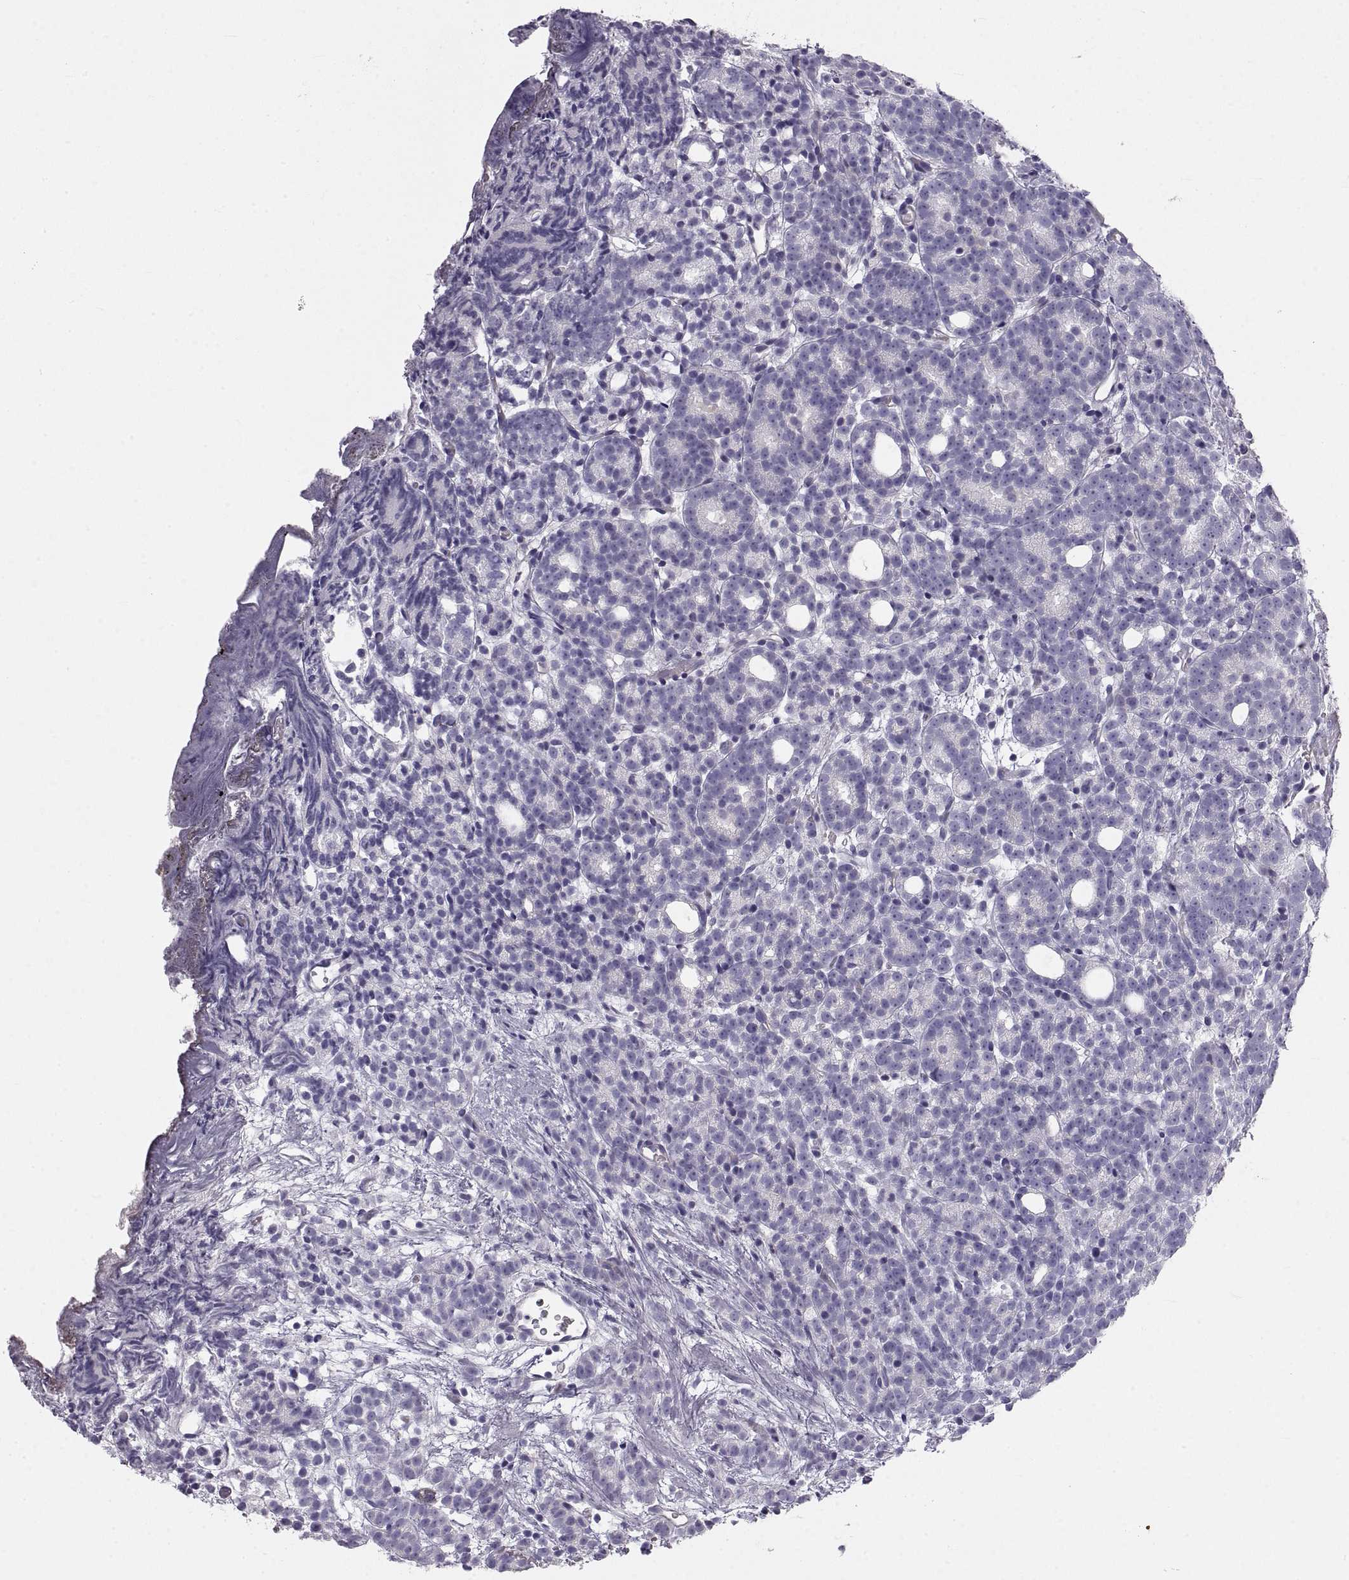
{"staining": {"intensity": "negative", "quantity": "none", "location": "none"}, "tissue": "prostate cancer", "cell_type": "Tumor cells", "image_type": "cancer", "snomed": [{"axis": "morphology", "description": "Adenocarcinoma, High grade"}, {"axis": "topography", "description": "Prostate"}], "caption": "Immunohistochemistry histopathology image of neoplastic tissue: human high-grade adenocarcinoma (prostate) stained with DAB displays no significant protein positivity in tumor cells. Nuclei are stained in blue.", "gene": "CRYBB3", "patient": {"sex": "male", "age": 53}}